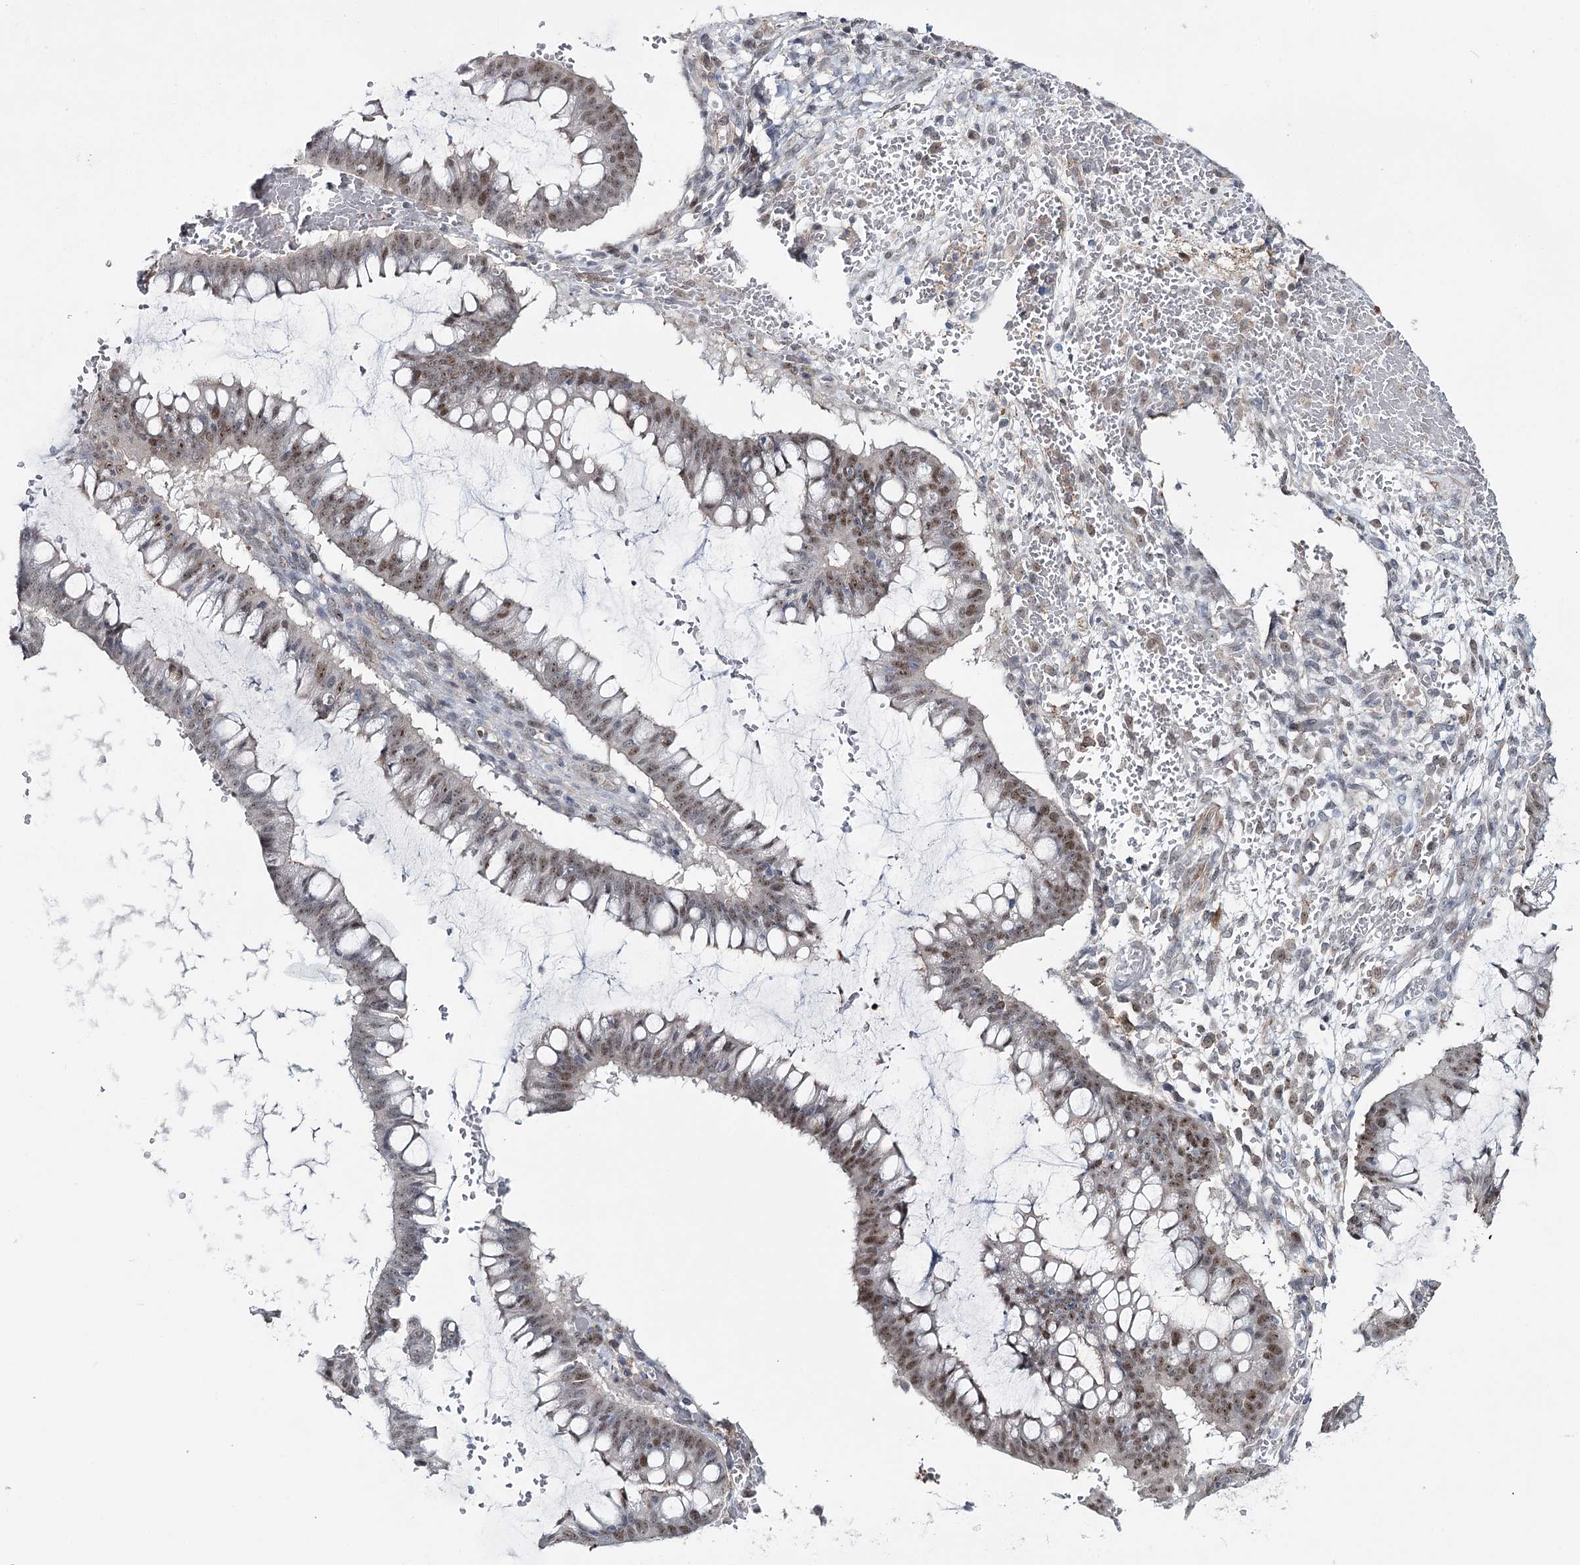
{"staining": {"intensity": "weak", "quantity": "25%-75%", "location": "nuclear"}, "tissue": "ovarian cancer", "cell_type": "Tumor cells", "image_type": "cancer", "snomed": [{"axis": "morphology", "description": "Cystadenocarcinoma, mucinous, NOS"}, {"axis": "topography", "description": "Ovary"}], "caption": "Protein expression analysis of mucinous cystadenocarcinoma (ovarian) demonstrates weak nuclear positivity in about 25%-75% of tumor cells.", "gene": "ZC3H8", "patient": {"sex": "female", "age": 73}}